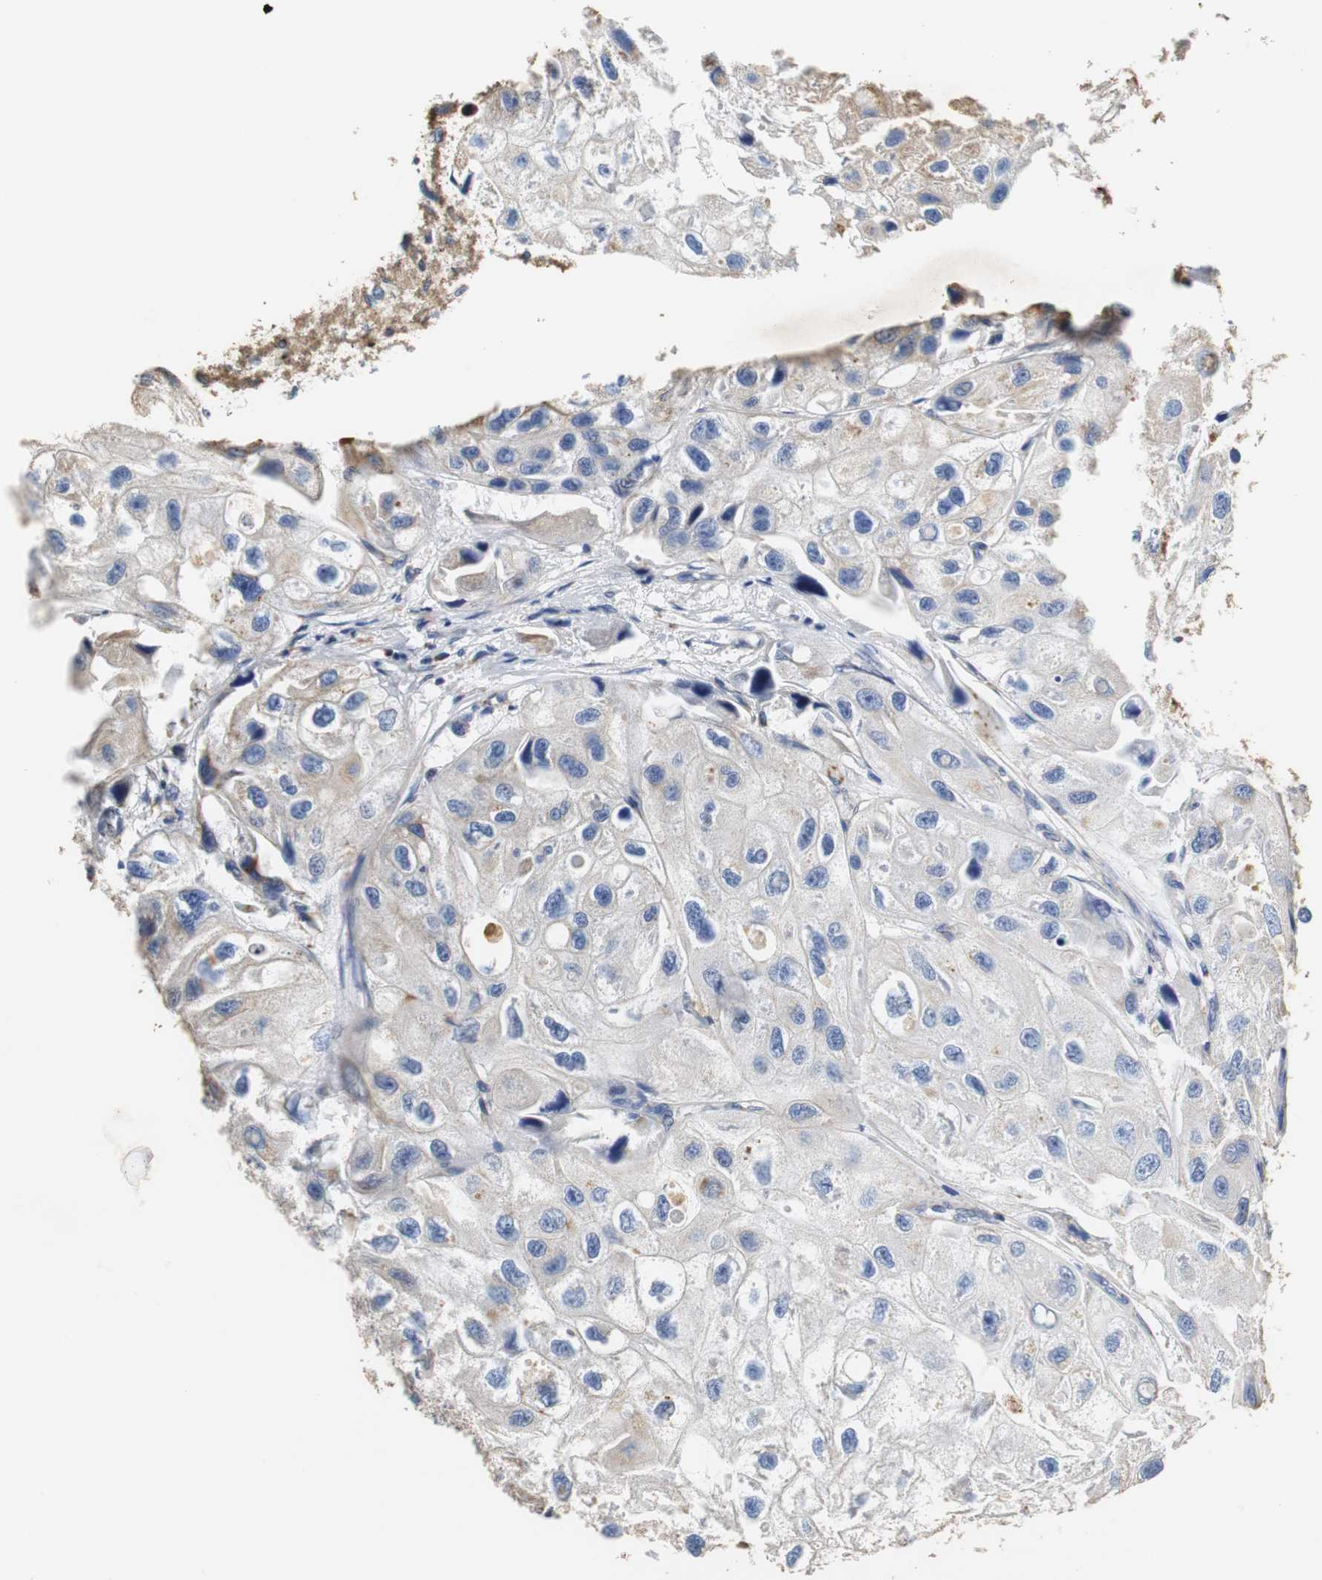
{"staining": {"intensity": "negative", "quantity": "none", "location": "none"}, "tissue": "urothelial cancer", "cell_type": "Tumor cells", "image_type": "cancer", "snomed": [{"axis": "morphology", "description": "Urothelial carcinoma, High grade"}, {"axis": "topography", "description": "Urinary bladder"}], "caption": "Tumor cells show no significant protein positivity in urothelial cancer.", "gene": "PCK1", "patient": {"sex": "female", "age": 64}}